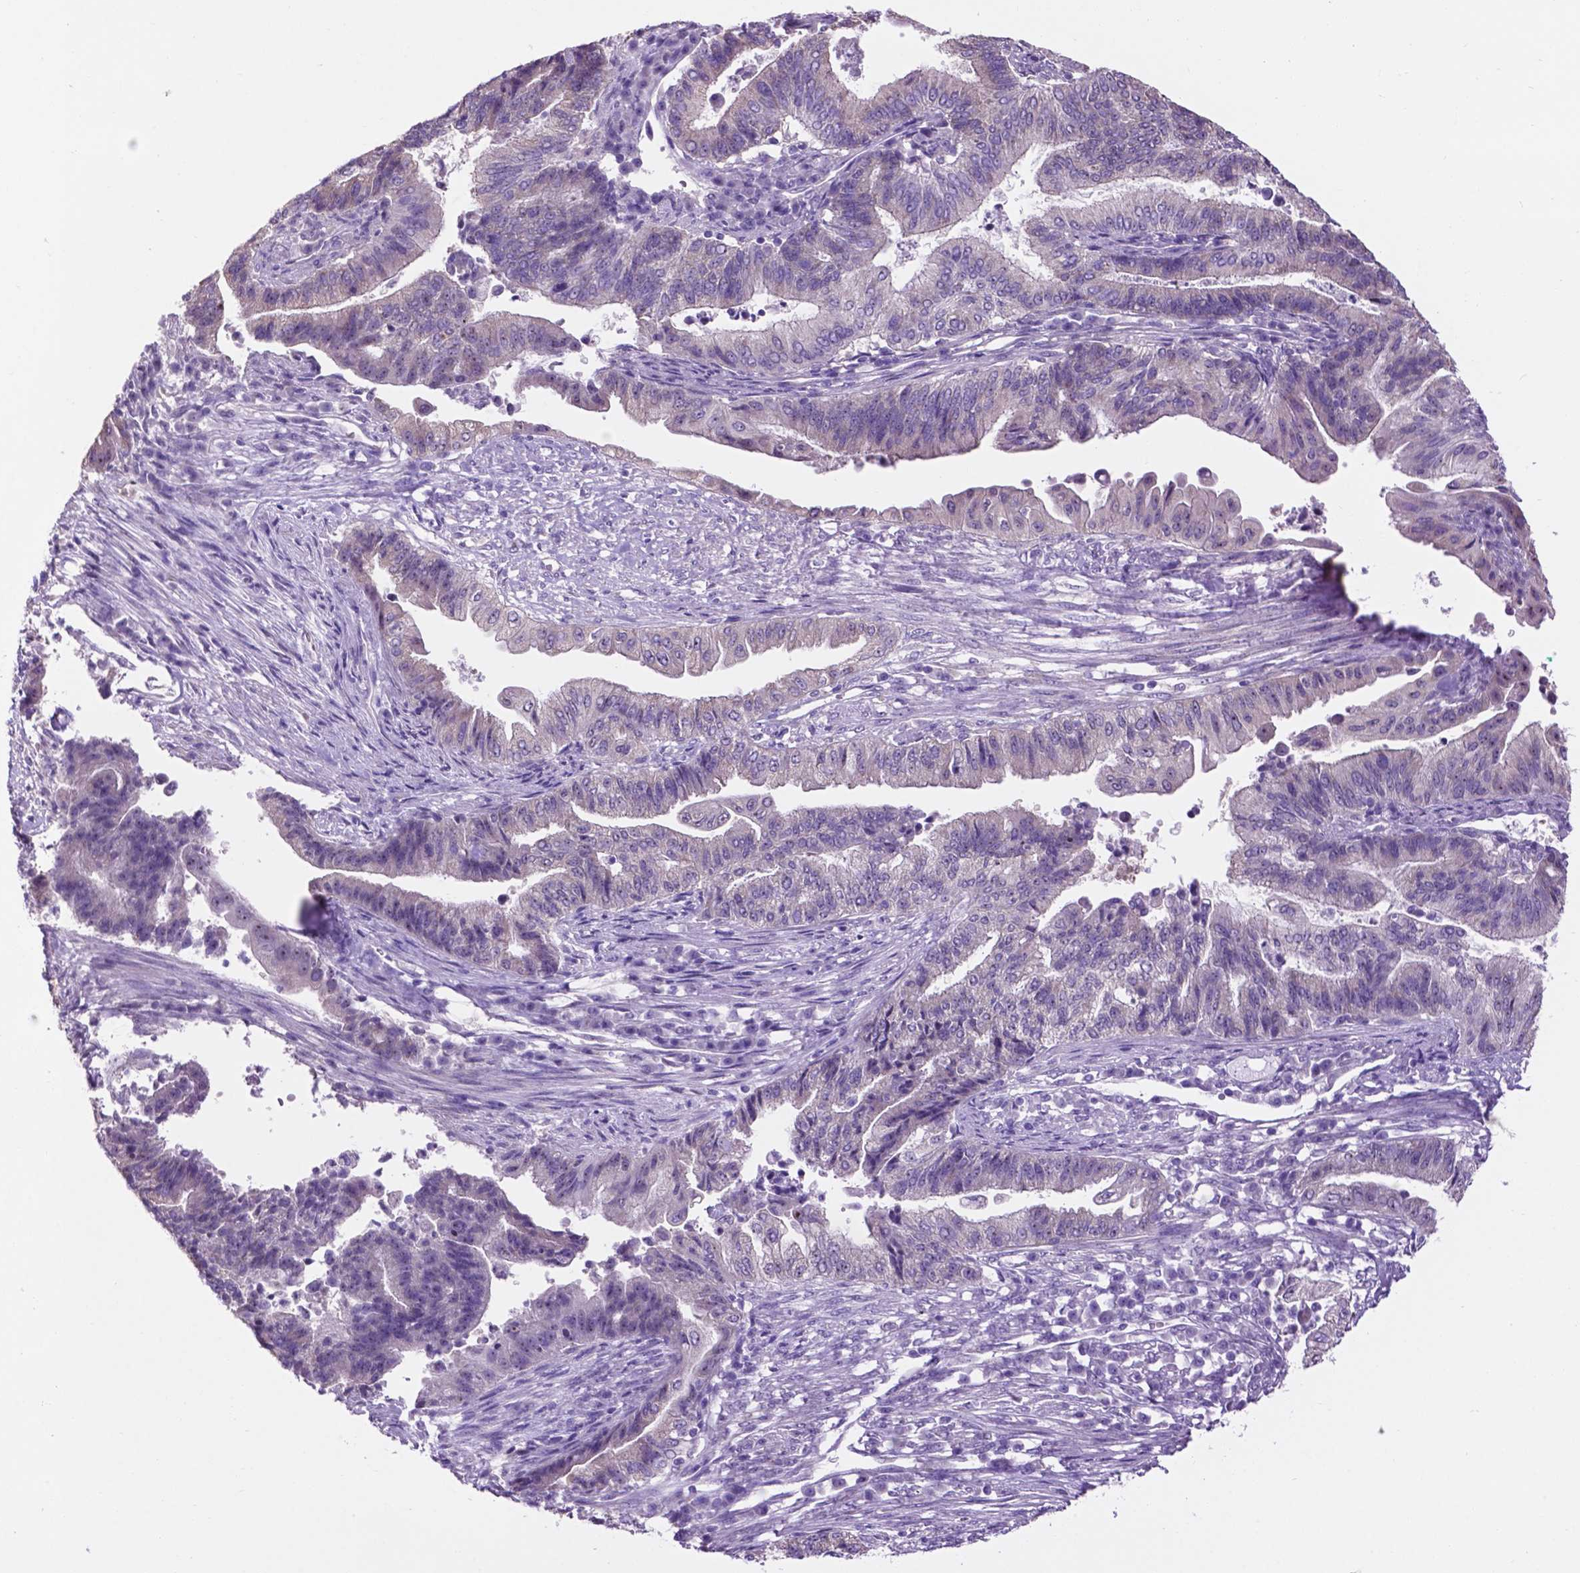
{"staining": {"intensity": "negative", "quantity": "none", "location": "none"}, "tissue": "endometrial cancer", "cell_type": "Tumor cells", "image_type": "cancer", "snomed": [{"axis": "morphology", "description": "Adenocarcinoma, NOS"}, {"axis": "topography", "description": "Uterus"}, {"axis": "topography", "description": "Endometrium"}], "caption": "Immunohistochemical staining of endometrial adenocarcinoma reveals no significant expression in tumor cells.", "gene": "SPDYA", "patient": {"sex": "female", "age": 54}}